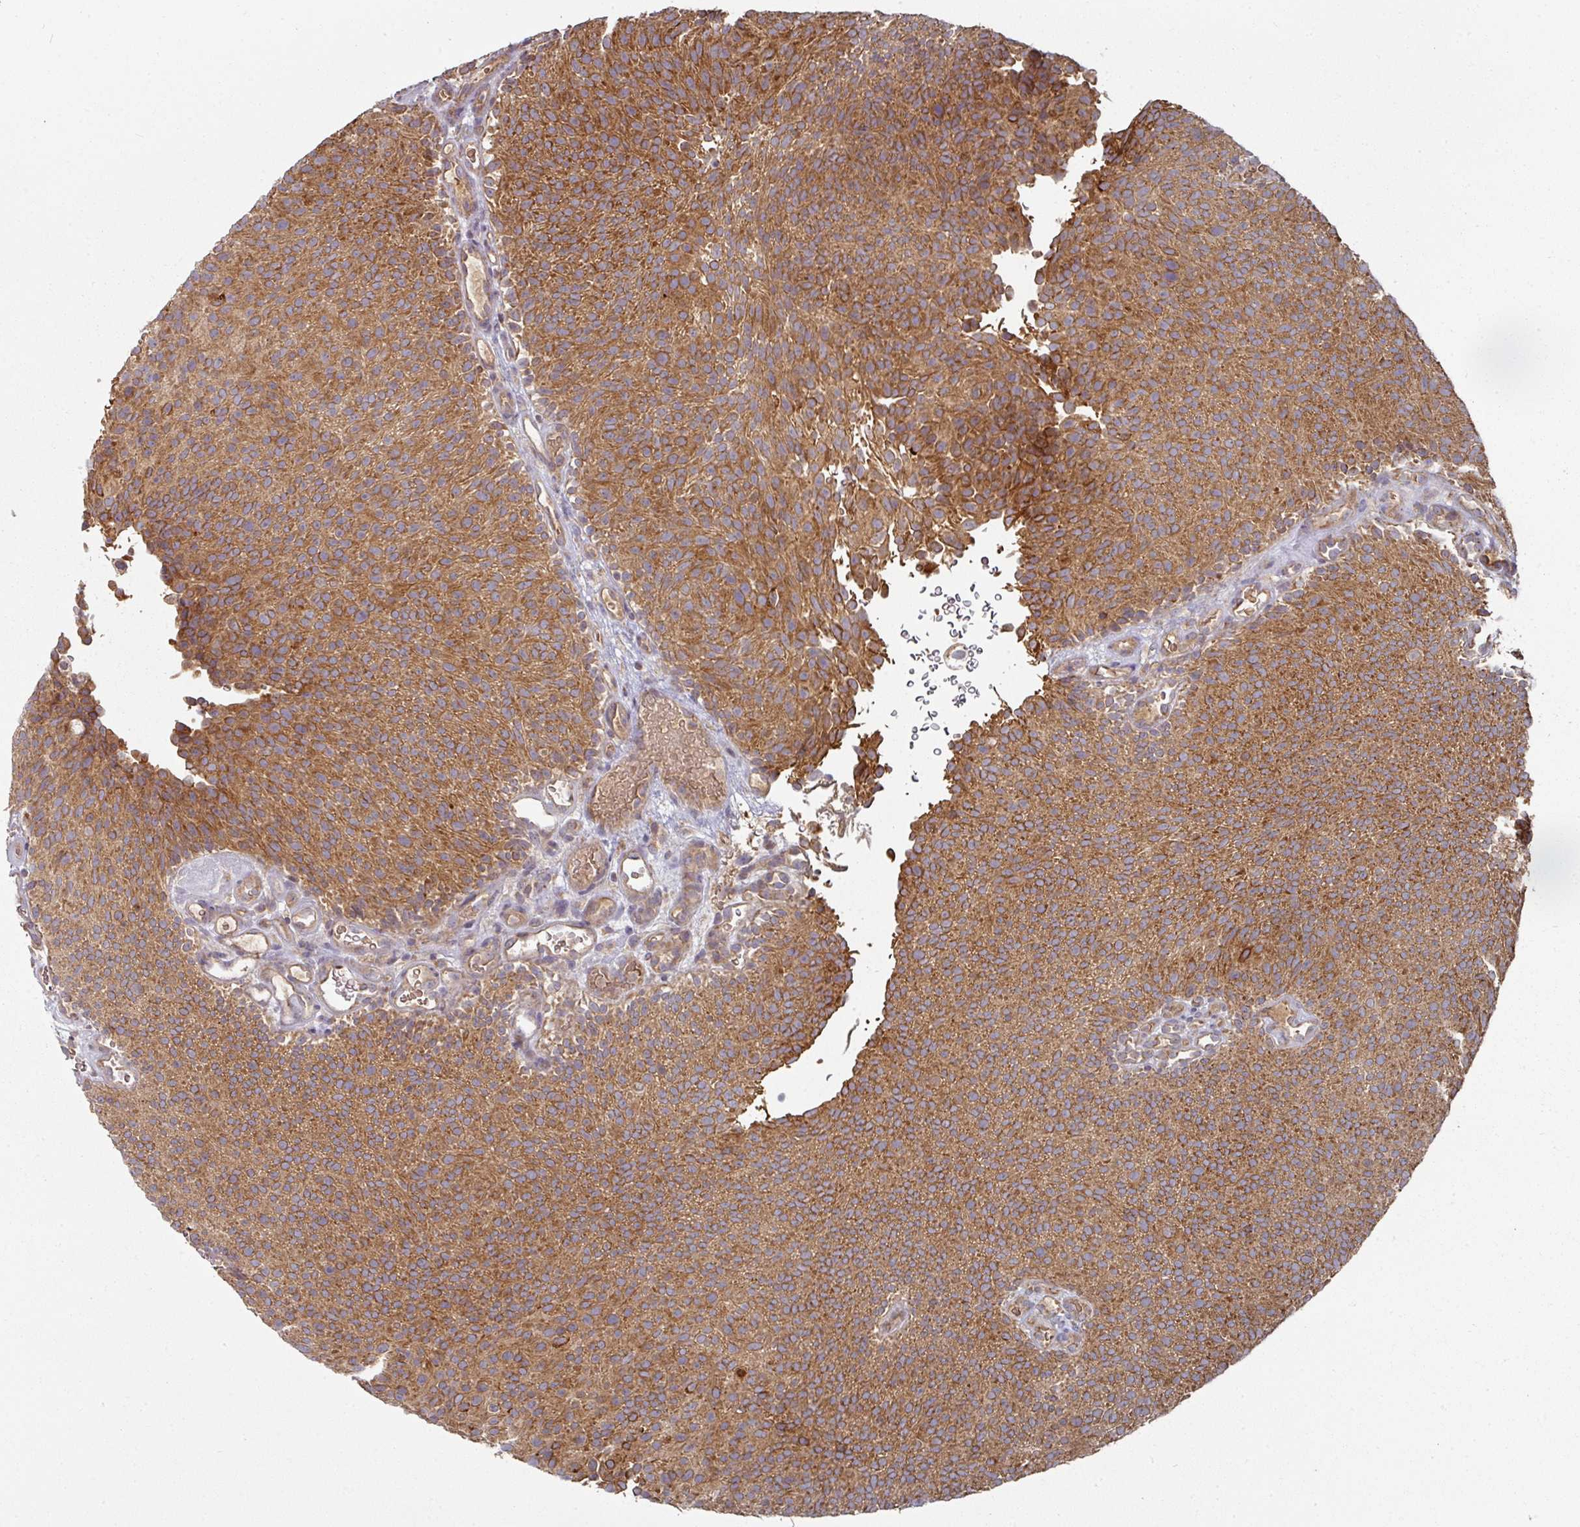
{"staining": {"intensity": "strong", "quantity": ">75%", "location": "cytoplasmic/membranous"}, "tissue": "urothelial cancer", "cell_type": "Tumor cells", "image_type": "cancer", "snomed": [{"axis": "morphology", "description": "Urothelial carcinoma, Low grade"}, {"axis": "topography", "description": "Urinary bladder"}], "caption": "This image displays low-grade urothelial carcinoma stained with immunohistochemistry to label a protein in brown. The cytoplasmic/membranous of tumor cells show strong positivity for the protein. Nuclei are counter-stained blue.", "gene": "DNAJC7", "patient": {"sex": "male", "age": 78}}